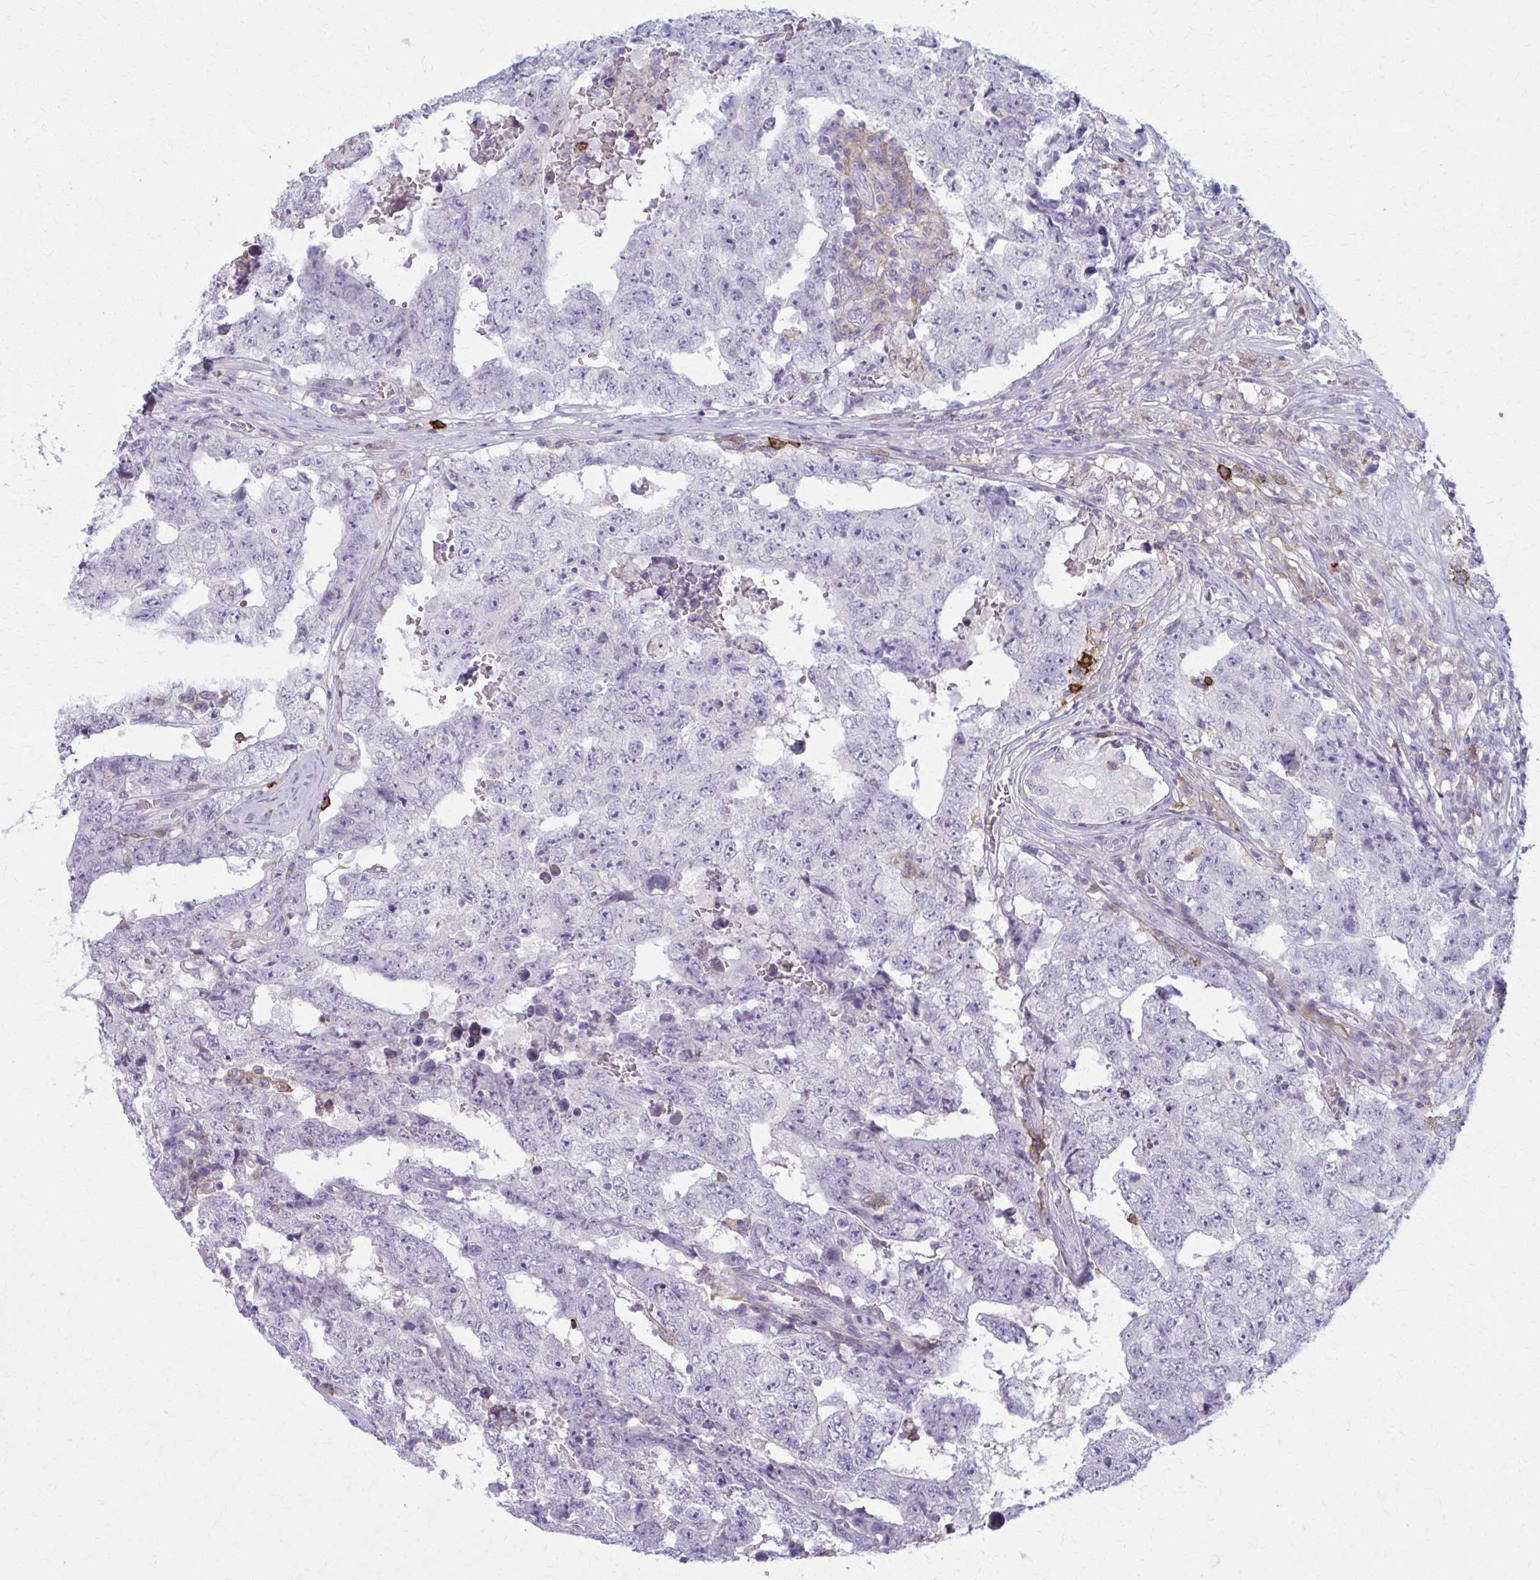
{"staining": {"intensity": "negative", "quantity": "none", "location": "none"}, "tissue": "testis cancer", "cell_type": "Tumor cells", "image_type": "cancer", "snomed": [{"axis": "morphology", "description": "Carcinoma, Embryonal, NOS"}, {"axis": "topography", "description": "Testis"}], "caption": "DAB immunohistochemical staining of human testis cancer demonstrates no significant staining in tumor cells.", "gene": "CD38", "patient": {"sex": "male", "age": 25}}